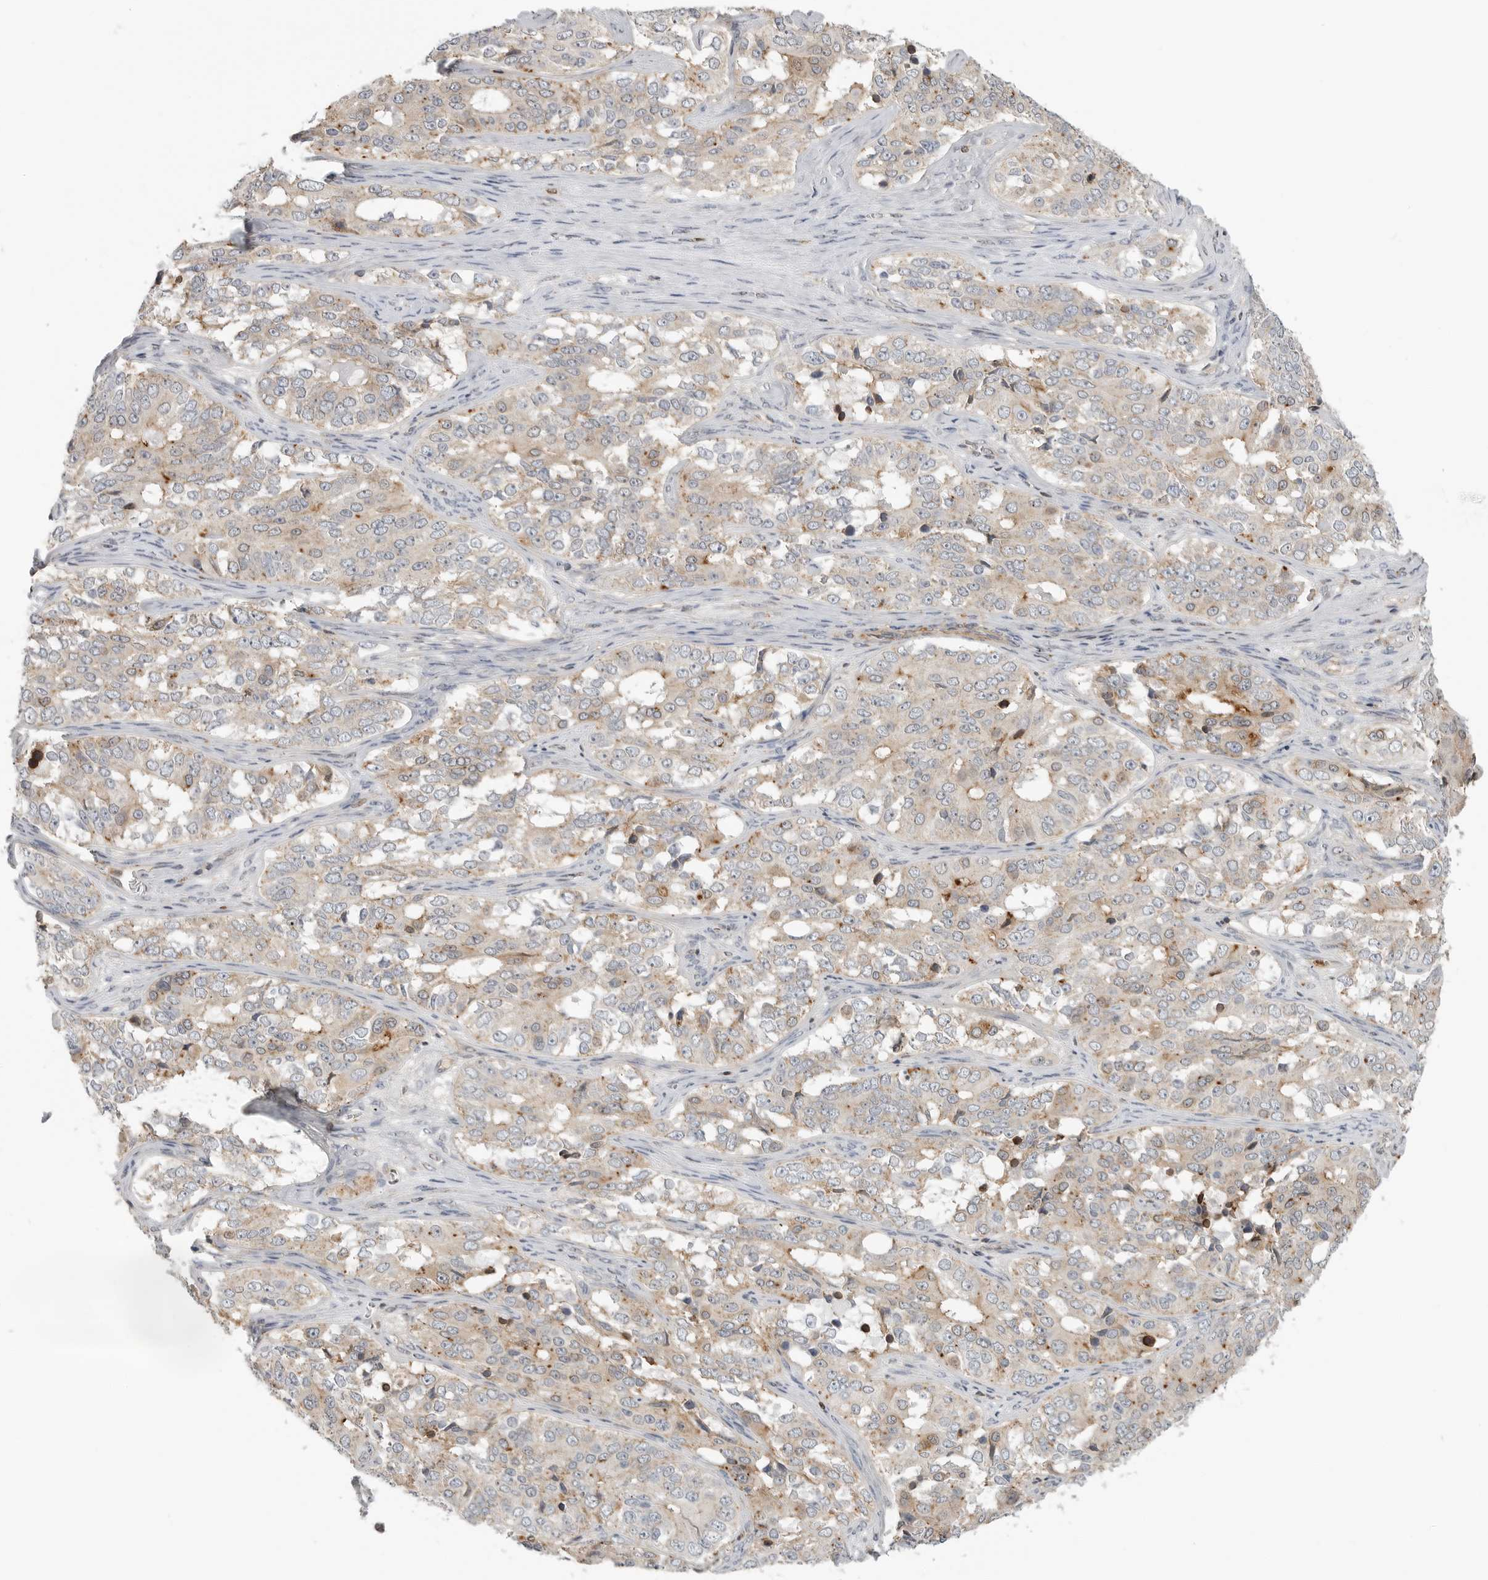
{"staining": {"intensity": "weak", "quantity": ">75%", "location": "cytoplasmic/membranous"}, "tissue": "ovarian cancer", "cell_type": "Tumor cells", "image_type": "cancer", "snomed": [{"axis": "morphology", "description": "Carcinoma, endometroid"}, {"axis": "topography", "description": "Ovary"}], "caption": "A photomicrograph of human ovarian cancer (endometroid carcinoma) stained for a protein reveals weak cytoplasmic/membranous brown staining in tumor cells.", "gene": "ANXA11", "patient": {"sex": "female", "age": 51}}